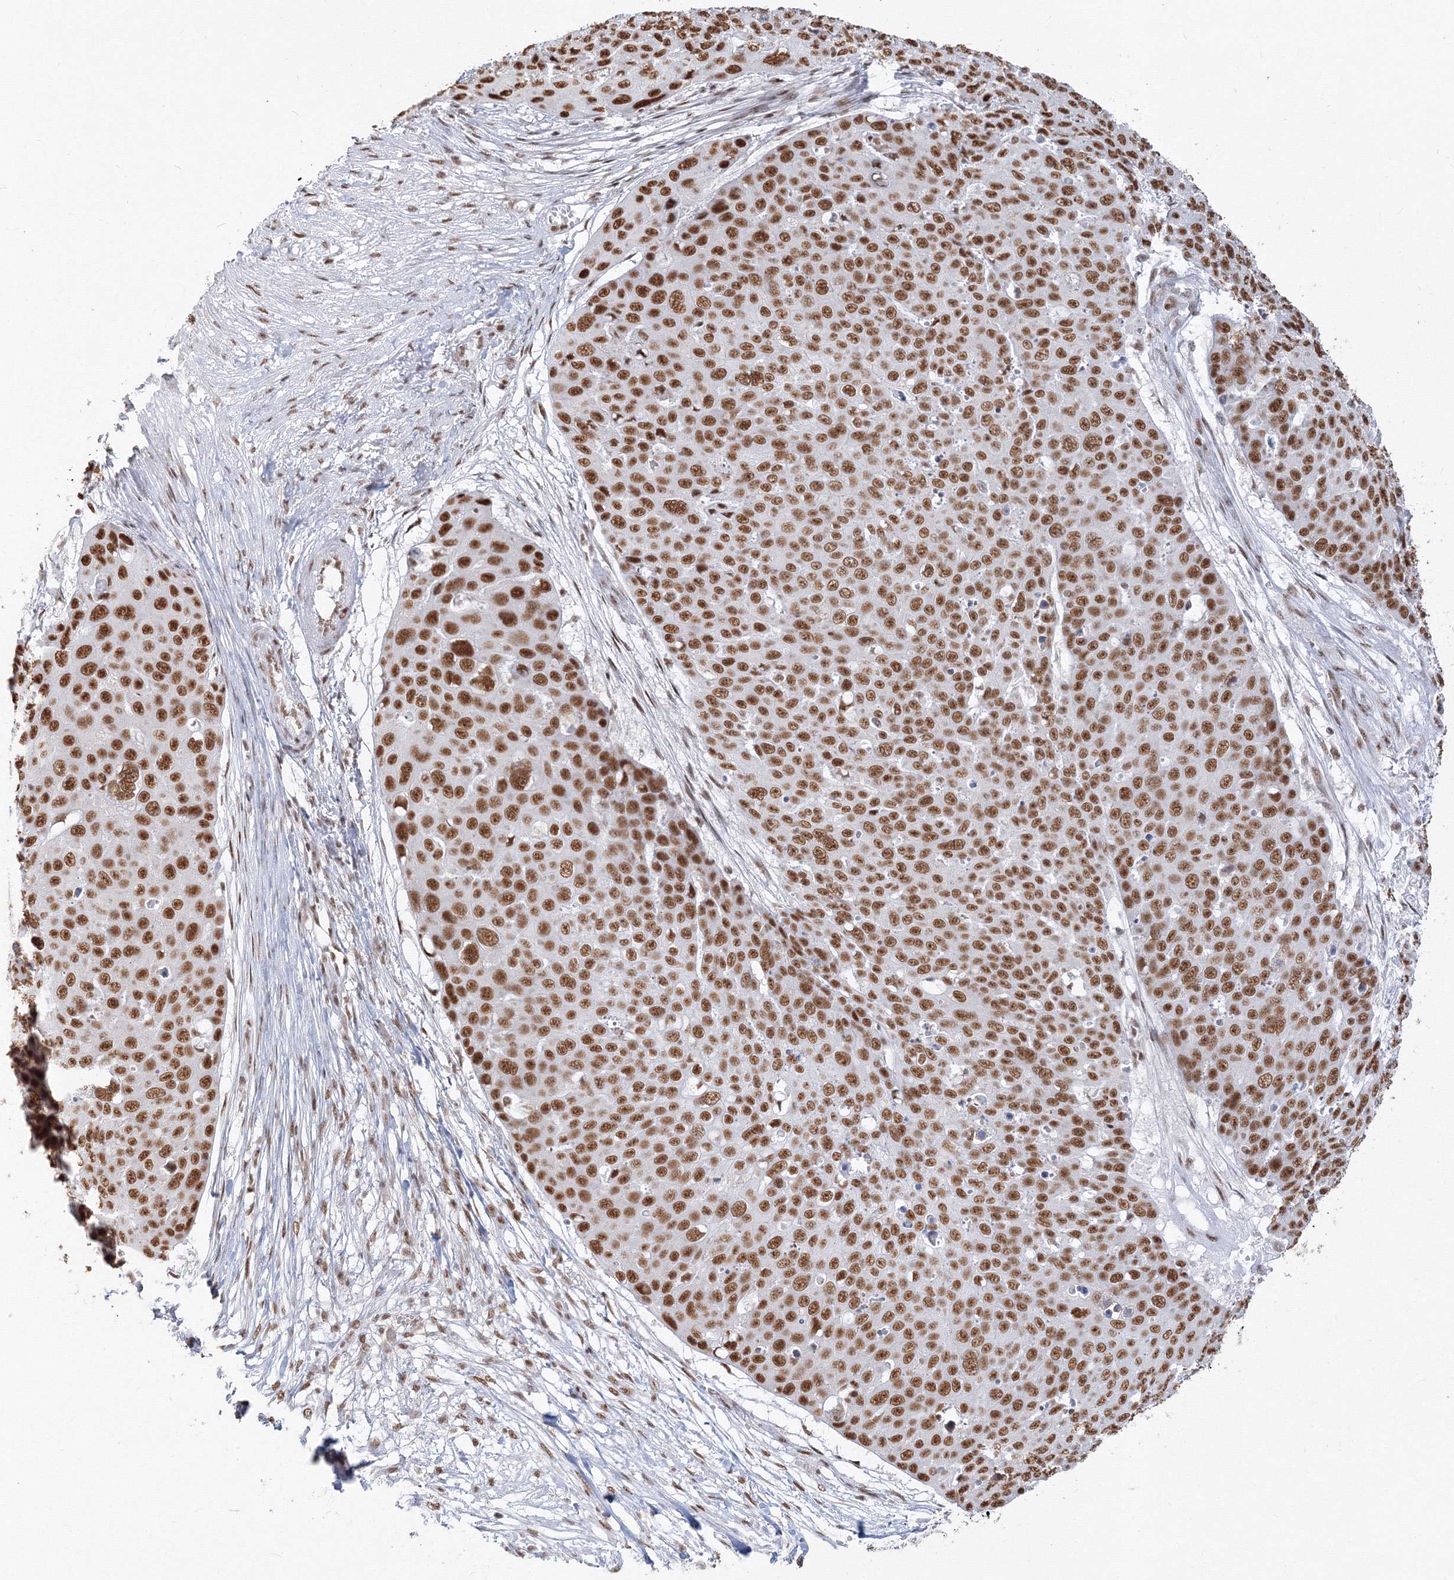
{"staining": {"intensity": "strong", "quantity": ">75%", "location": "nuclear"}, "tissue": "skin cancer", "cell_type": "Tumor cells", "image_type": "cancer", "snomed": [{"axis": "morphology", "description": "Squamous cell carcinoma, NOS"}, {"axis": "topography", "description": "Skin"}], "caption": "The immunohistochemical stain highlights strong nuclear expression in tumor cells of skin cancer tissue. (DAB IHC with brightfield microscopy, high magnification).", "gene": "PPP4R2", "patient": {"sex": "male", "age": 71}}